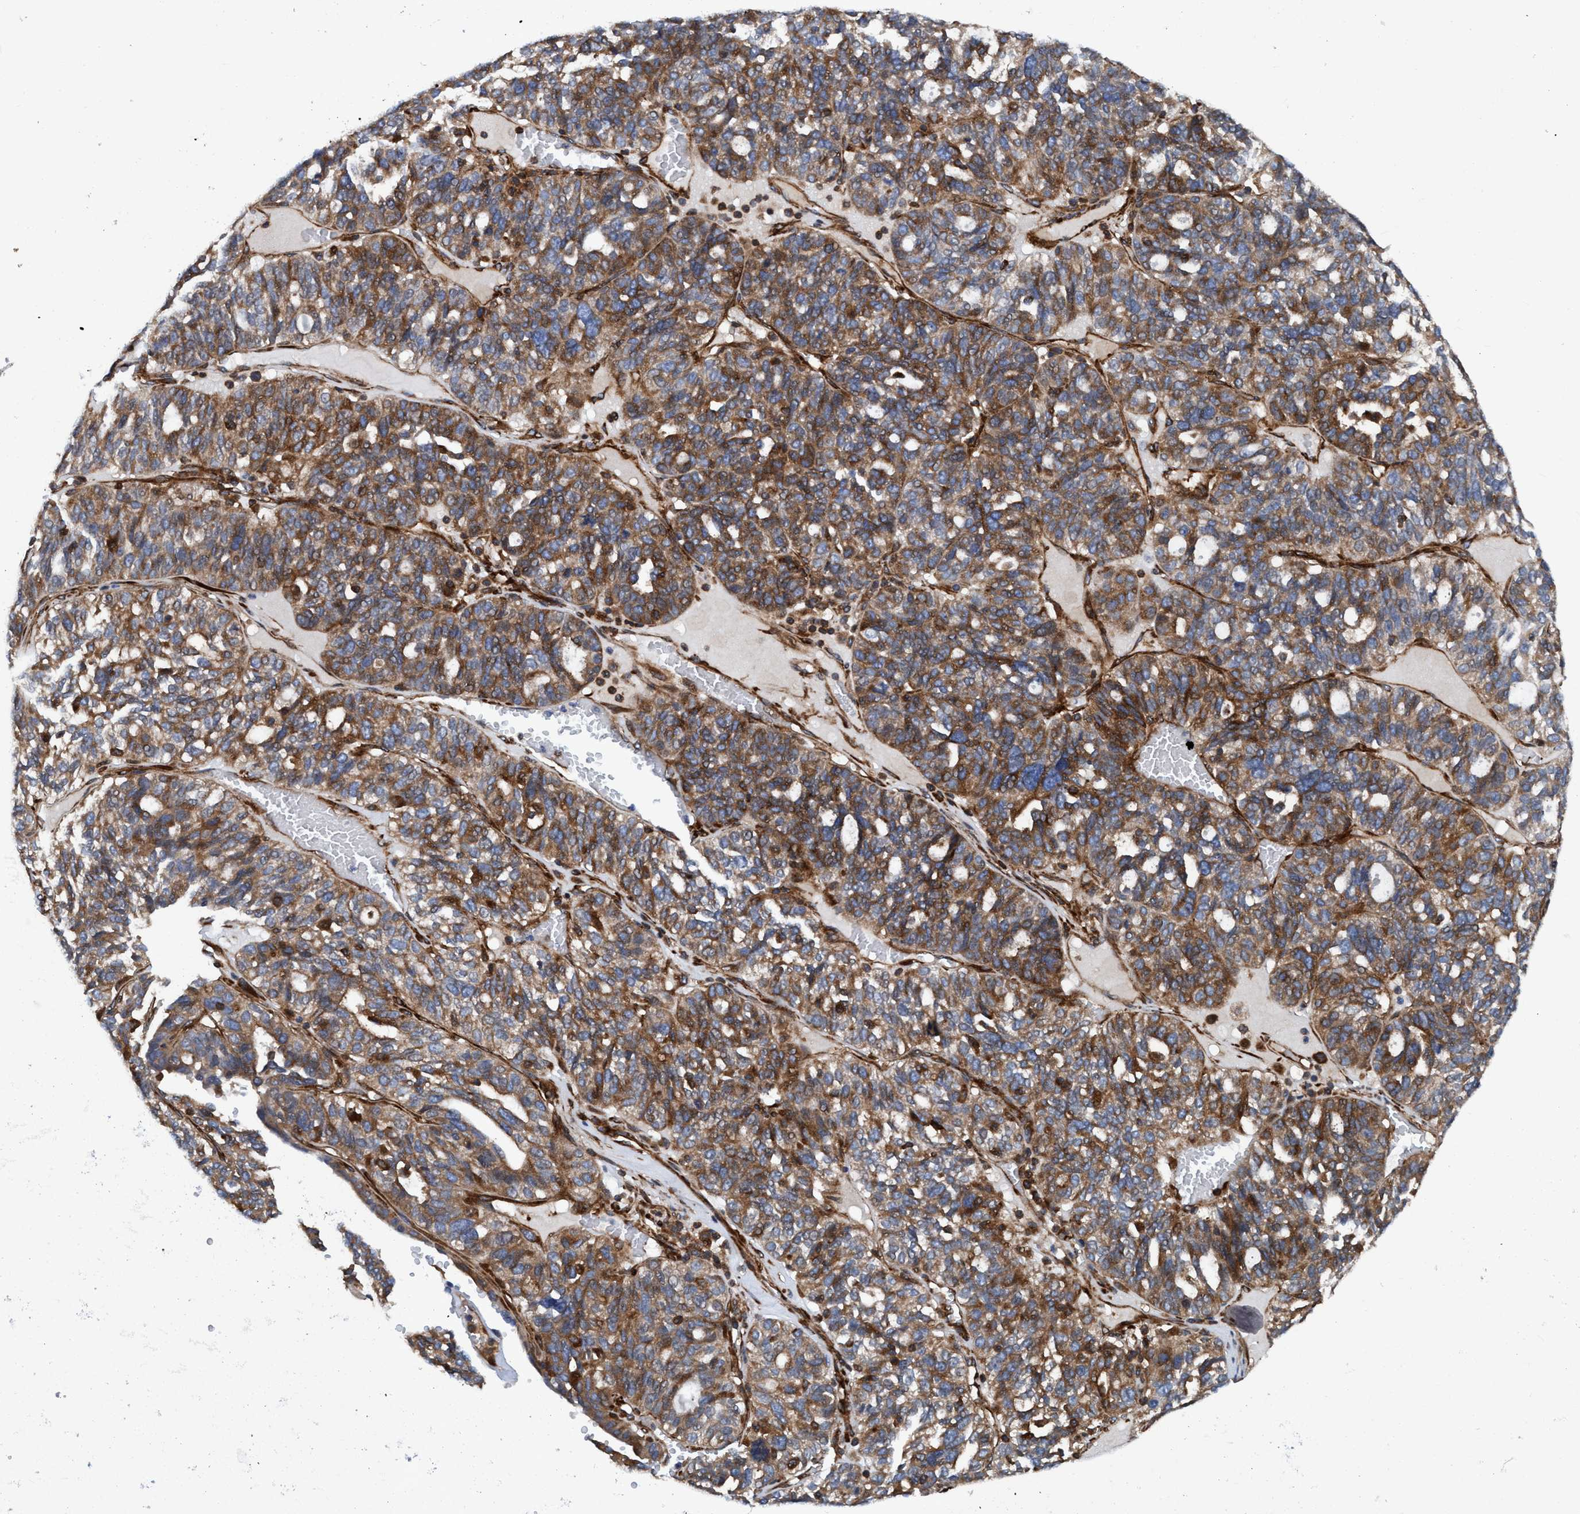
{"staining": {"intensity": "moderate", "quantity": ">75%", "location": "cytoplasmic/membranous"}, "tissue": "ovarian cancer", "cell_type": "Tumor cells", "image_type": "cancer", "snomed": [{"axis": "morphology", "description": "Cystadenocarcinoma, serous, NOS"}, {"axis": "topography", "description": "Ovary"}], "caption": "The immunohistochemical stain labels moderate cytoplasmic/membranous expression in tumor cells of ovarian cancer tissue. (Stains: DAB (3,3'-diaminobenzidine) in brown, nuclei in blue, Microscopy: brightfield microscopy at high magnification).", "gene": "NMT1", "patient": {"sex": "female", "age": 59}}